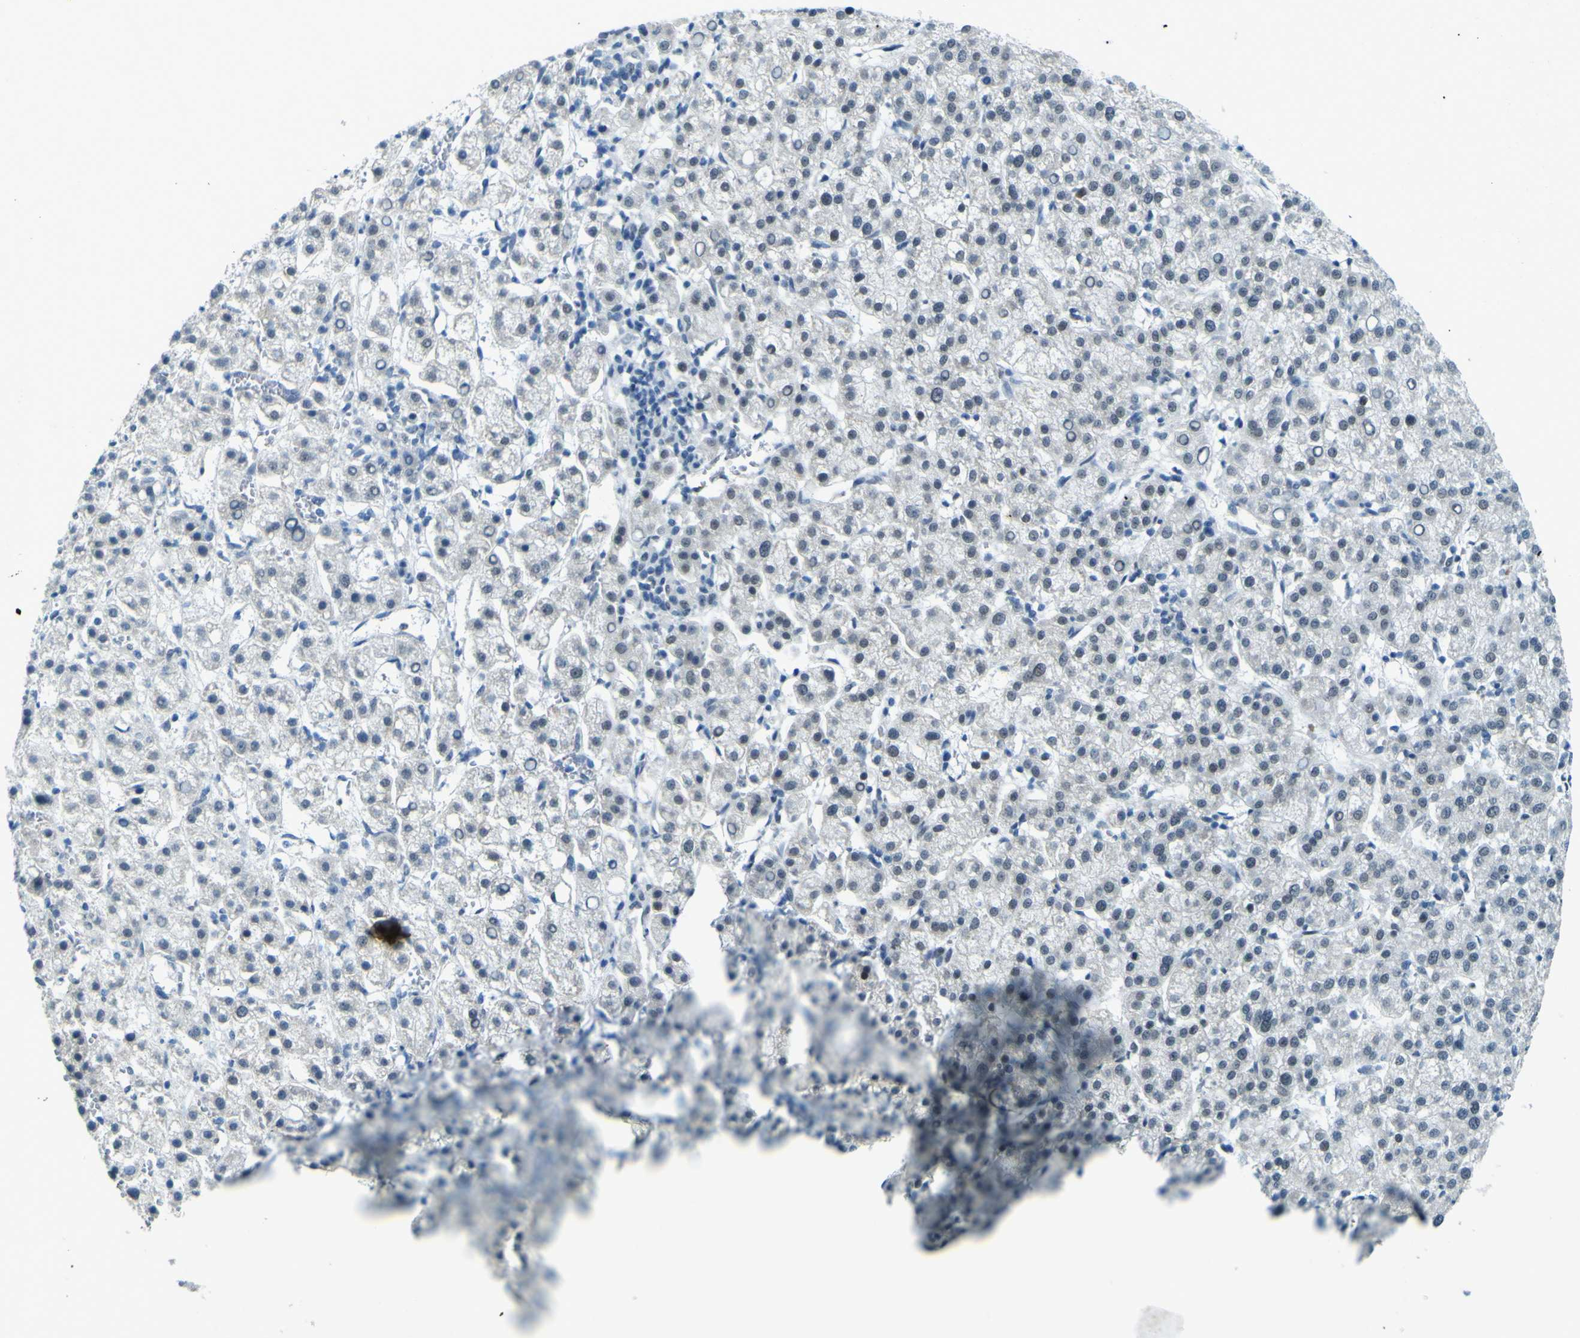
{"staining": {"intensity": "negative", "quantity": "none", "location": "none"}, "tissue": "liver cancer", "cell_type": "Tumor cells", "image_type": "cancer", "snomed": [{"axis": "morphology", "description": "Carcinoma, Hepatocellular, NOS"}, {"axis": "topography", "description": "Liver"}], "caption": "IHC image of human liver cancer (hepatocellular carcinoma) stained for a protein (brown), which exhibits no positivity in tumor cells.", "gene": "CEBPG", "patient": {"sex": "female", "age": 58}}